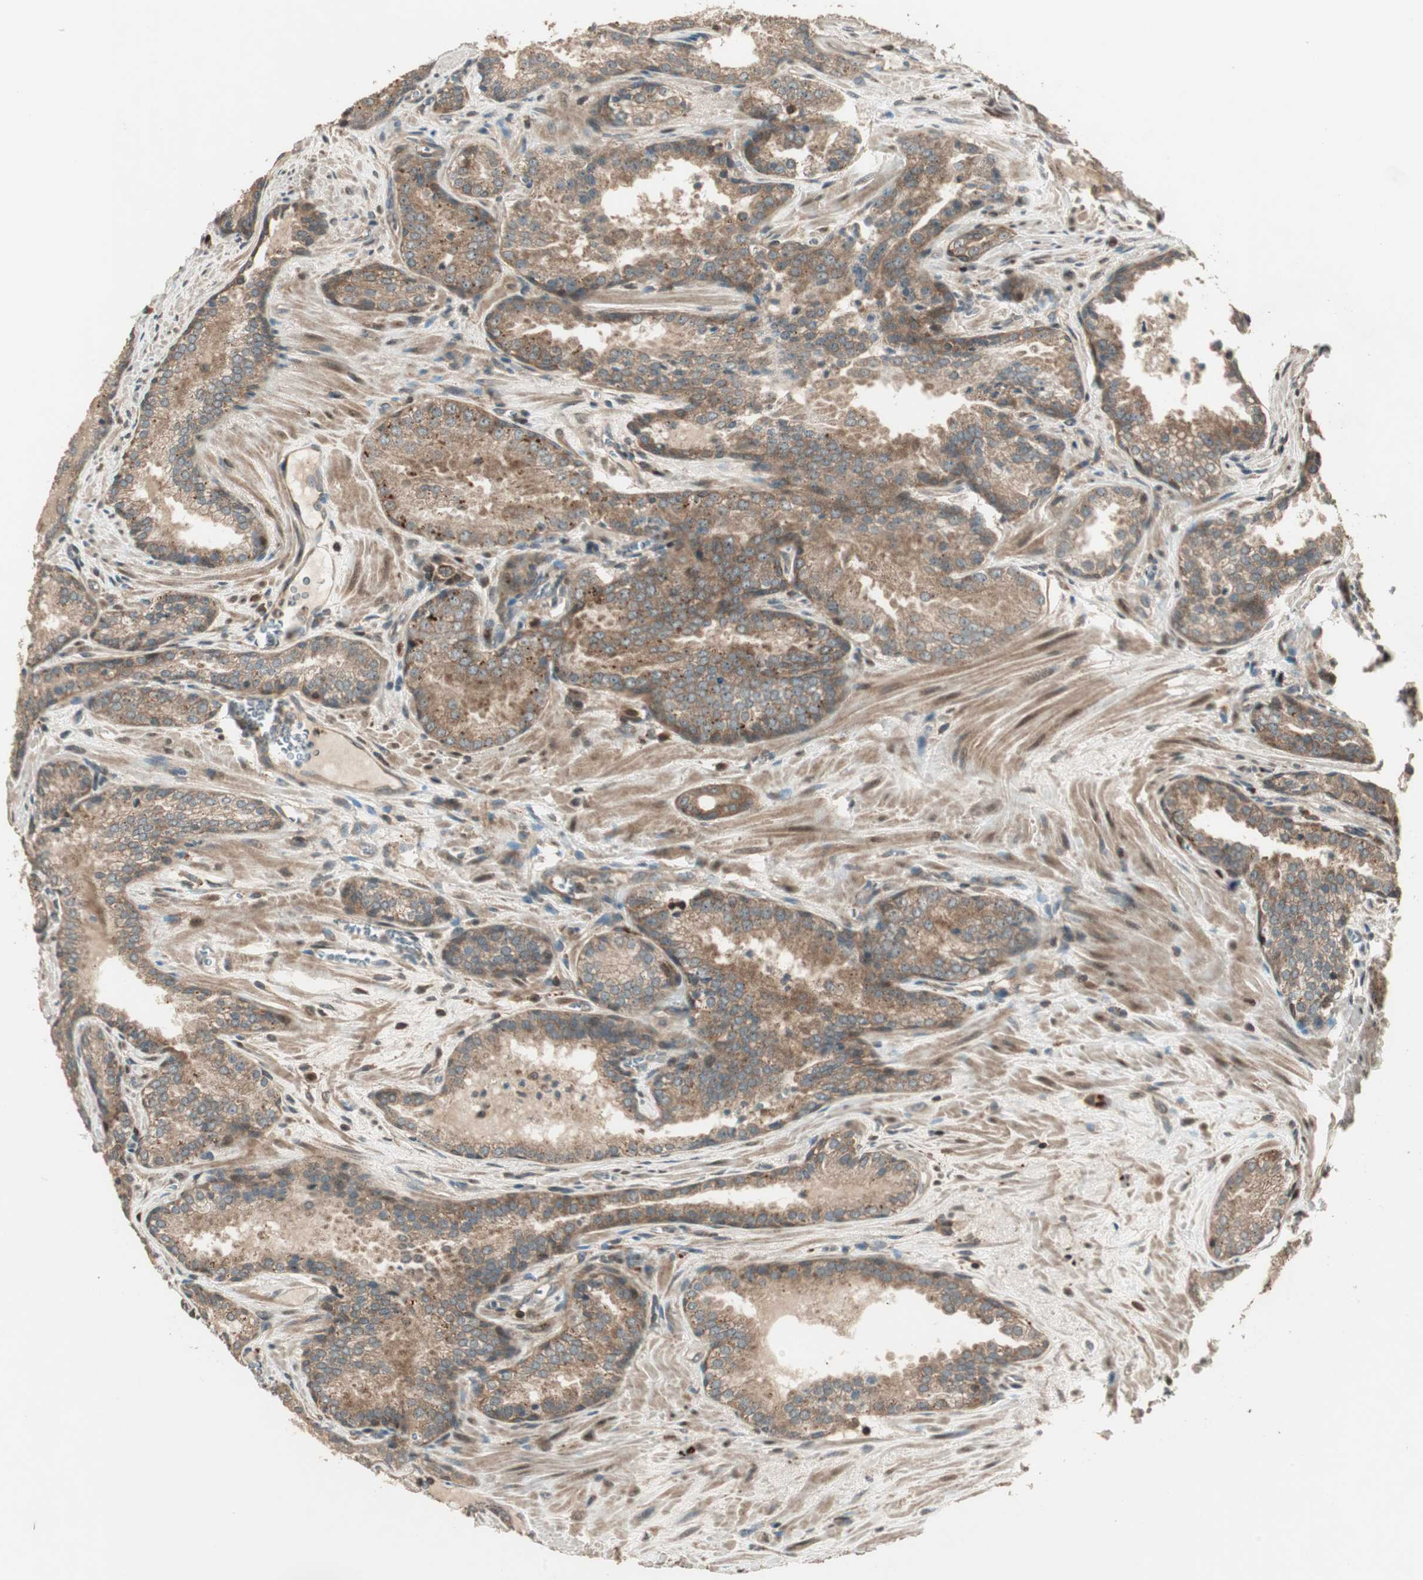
{"staining": {"intensity": "moderate", "quantity": ">75%", "location": "cytoplasmic/membranous"}, "tissue": "prostate cancer", "cell_type": "Tumor cells", "image_type": "cancer", "snomed": [{"axis": "morphology", "description": "Adenocarcinoma, Low grade"}, {"axis": "topography", "description": "Prostate"}], "caption": "Immunohistochemistry (IHC) micrograph of neoplastic tissue: low-grade adenocarcinoma (prostate) stained using immunohistochemistry (IHC) demonstrates medium levels of moderate protein expression localized specifically in the cytoplasmic/membranous of tumor cells, appearing as a cytoplasmic/membranous brown color.", "gene": "CNOT4", "patient": {"sex": "male", "age": 60}}